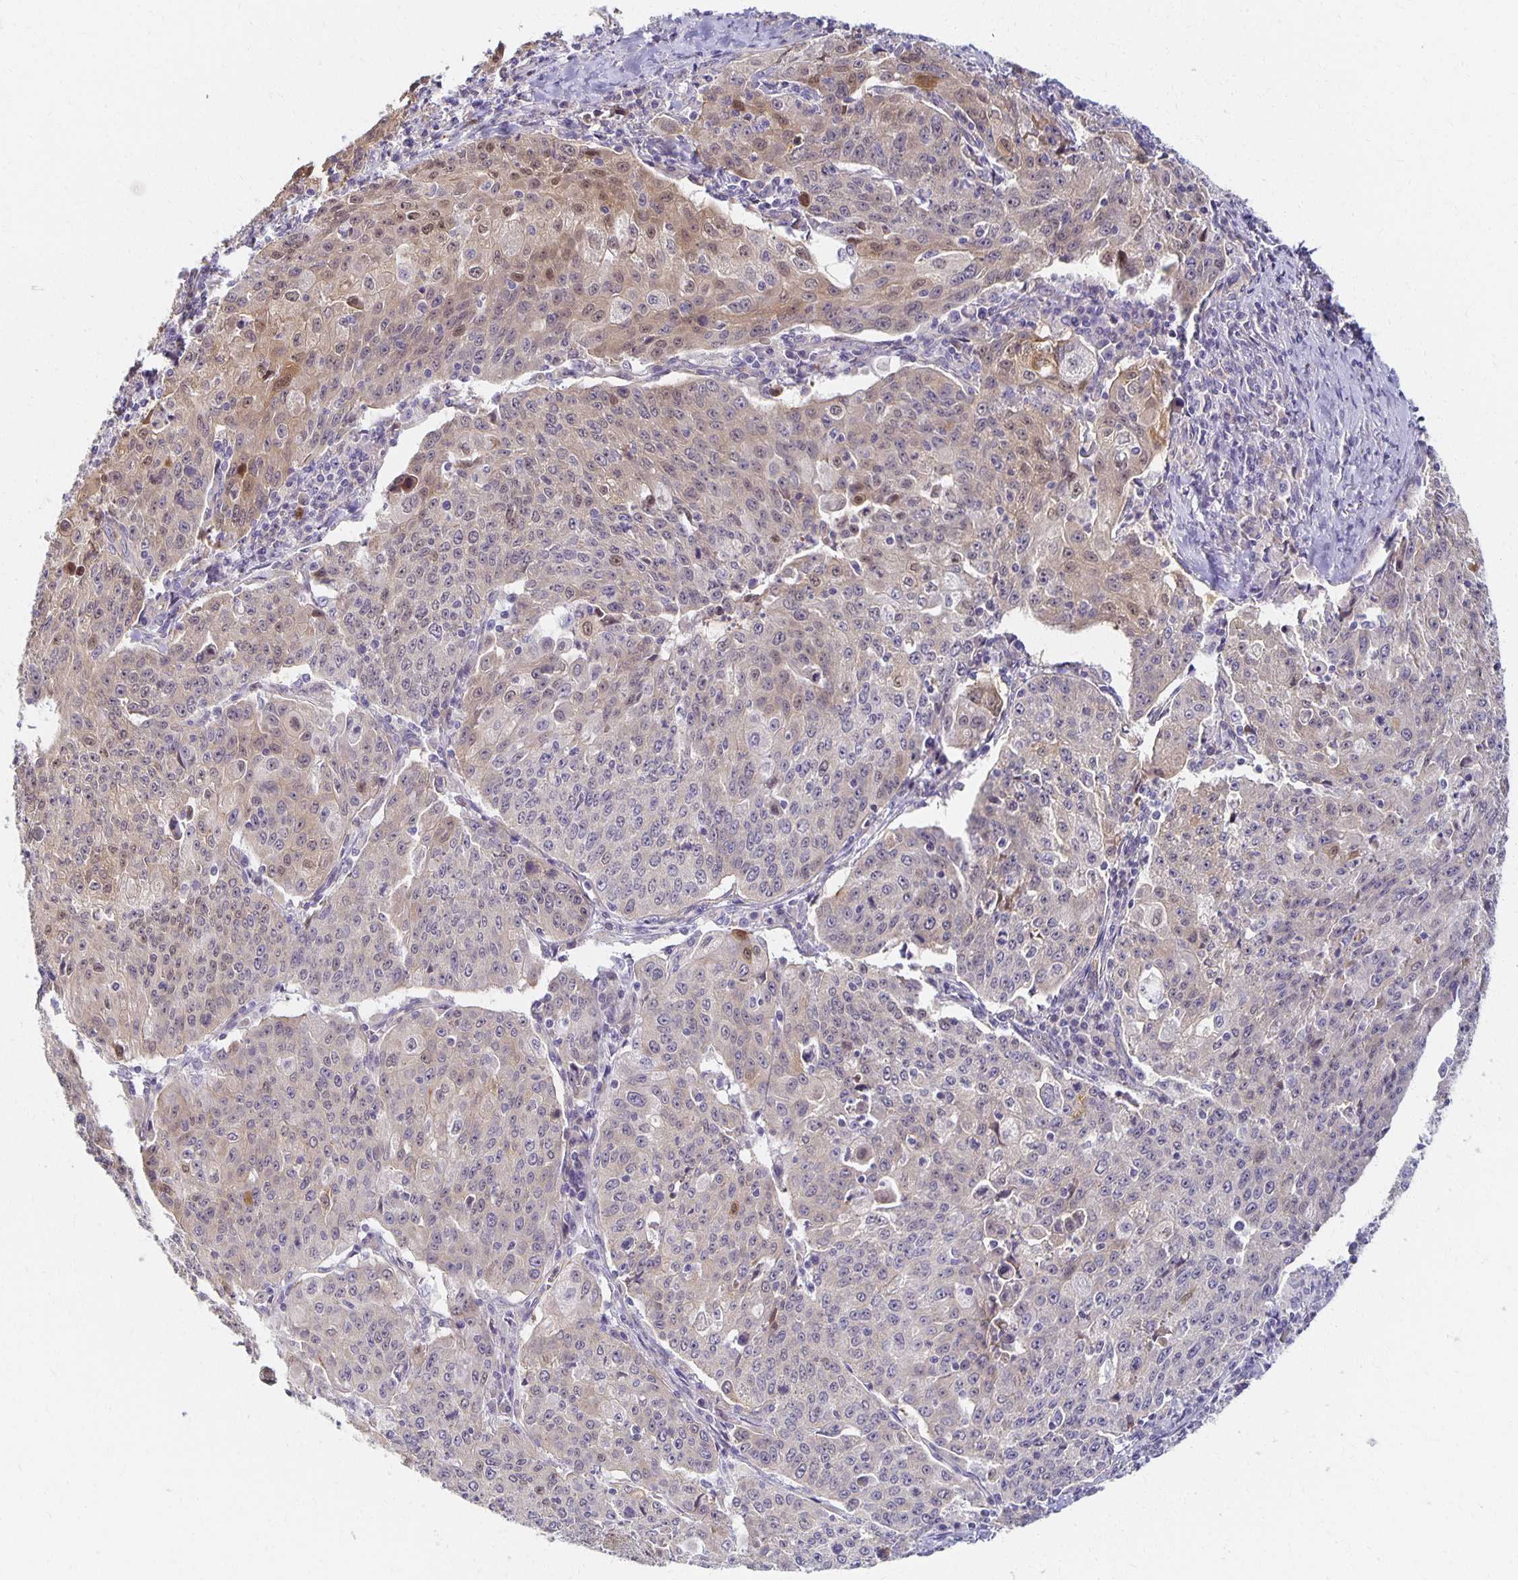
{"staining": {"intensity": "weak", "quantity": "<25%", "location": "cytoplasmic/membranous,nuclear"}, "tissue": "lung cancer", "cell_type": "Tumor cells", "image_type": "cancer", "snomed": [{"axis": "morphology", "description": "Squamous cell carcinoma, NOS"}, {"axis": "morphology", "description": "Squamous cell carcinoma, metastatic, NOS"}, {"axis": "topography", "description": "Bronchus"}, {"axis": "topography", "description": "Lung"}], "caption": "This is an IHC image of human lung metastatic squamous cell carcinoma. There is no positivity in tumor cells.", "gene": "SORL1", "patient": {"sex": "male", "age": 62}}